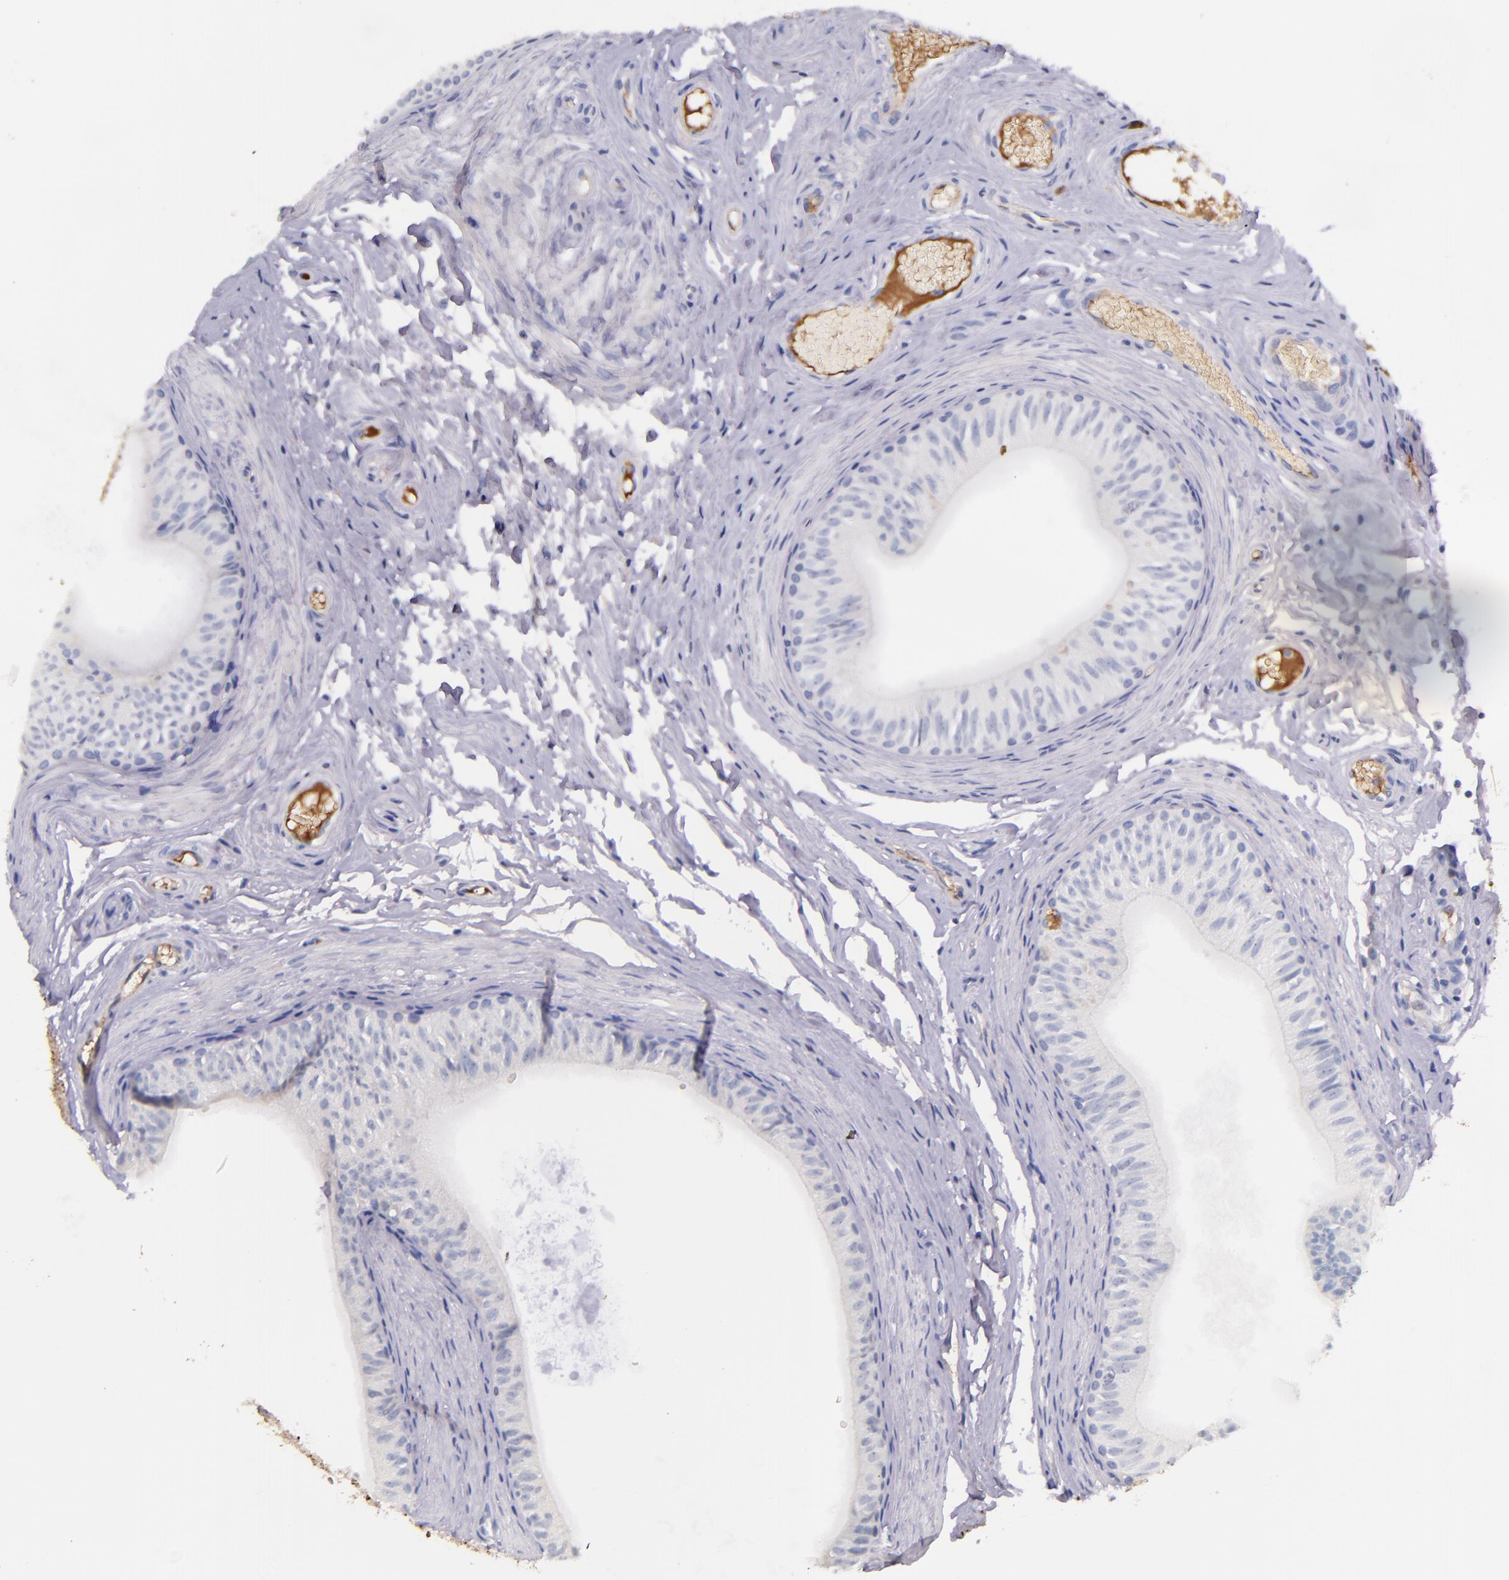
{"staining": {"intensity": "negative", "quantity": "none", "location": "none"}, "tissue": "epididymis", "cell_type": "Glandular cells", "image_type": "normal", "snomed": [{"axis": "morphology", "description": "Normal tissue, NOS"}, {"axis": "topography", "description": "Testis"}, {"axis": "topography", "description": "Epididymis"}], "caption": "Immunohistochemistry (IHC) of unremarkable epididymis demonstrates no positivity in glandular cells.", "gene": "KNG1", "patient": {"sex": "male", "age": 36}}